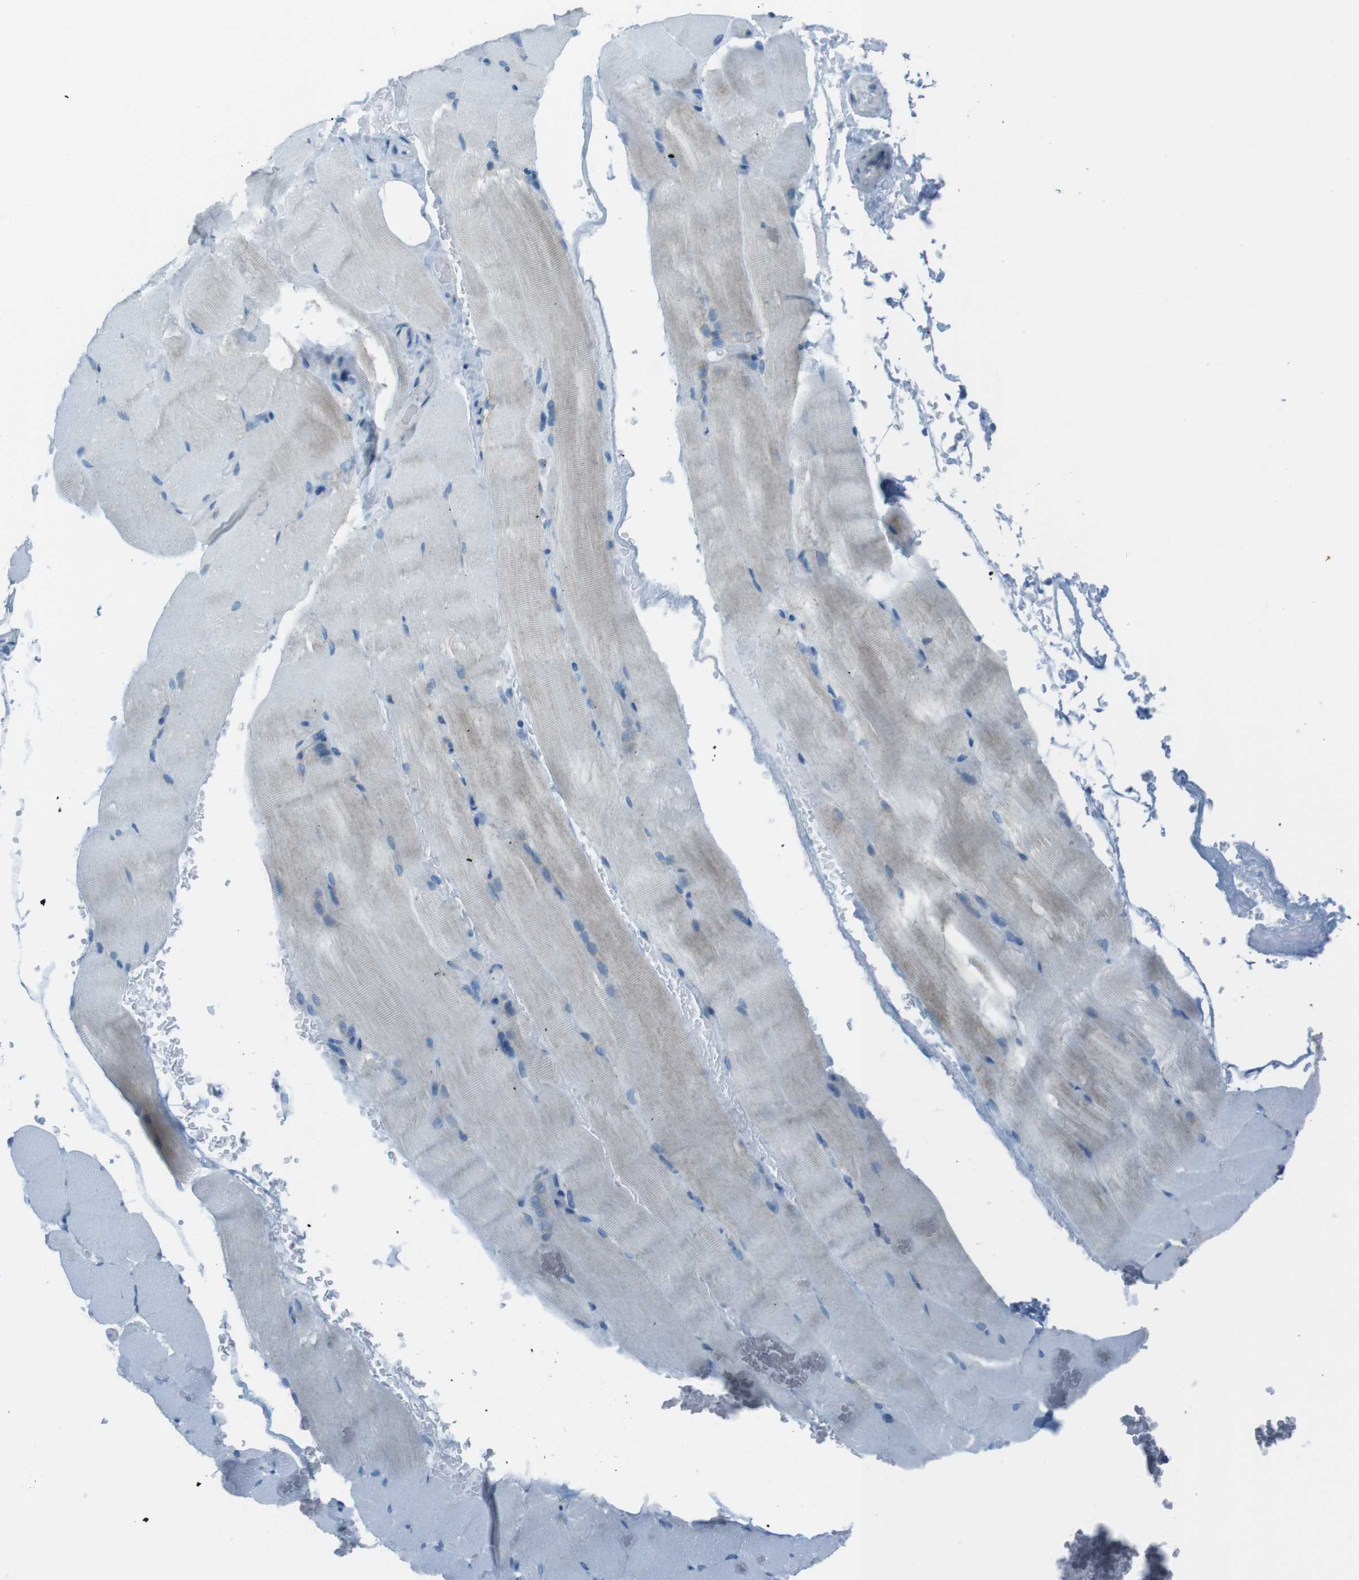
{"staining": {"intensity": "negative", "quantity": "none", "location": "none"}, "tissue": "skeletal muscle", "cell_type": "Myocytes", "image_type": "normal", "snomed": [{"axis": "morphology", "description": "Normal tissue, NOS"}, {"axis": "topography", "description": "Skeletal muscle"}, {"axis": "topography", "description": "Parathyroid gland"}], "caption": "This is an IHC photomicrograph of normal human skeletal muscle. There is no staining in myocytes.", "gene": "DNAJA3", "patient": {"sex": "female", "age": 37}}